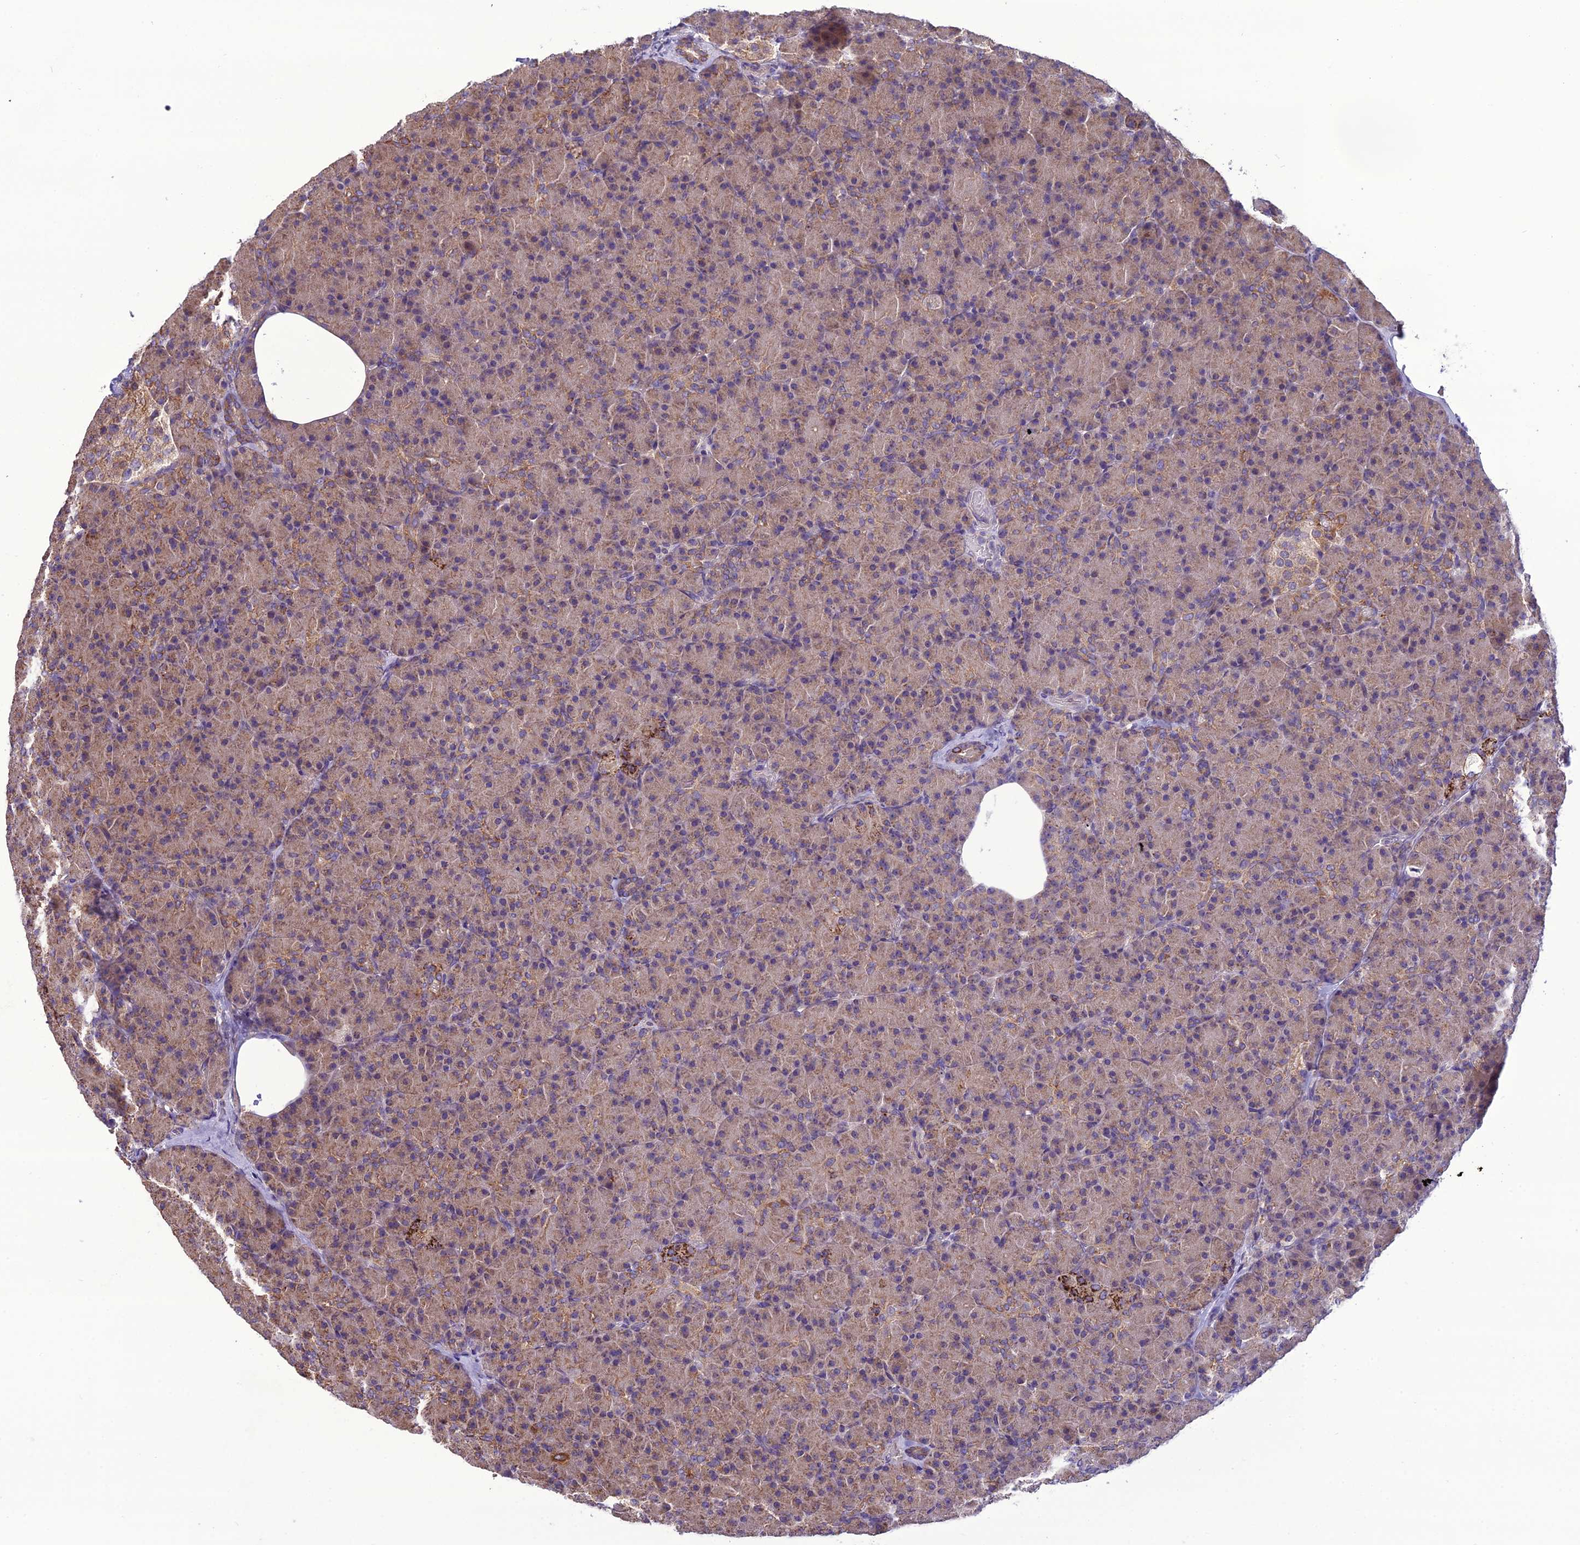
{"staining": {"intensity": "strong", "quantity": ">75%", "location": "cytoplasmic/membranous"}, "tissue": "pancreas", "cell_type": "Exocrine glandular cells", "image_type": "normal", "snomed": [{"axis": "morphology", "description": "Normal tissue, NOS"}, {"axis": "topography", "description": "Pancreas"}], "caption": "DAB immunohistochemical staining of normal human pancreas exhibits strong cytoplasmic/membranous protein positivity in approximately >75% of exocrine glandular cells. (brown staining indicates protein expression, while blue staining denotes nuclei).", "gene": "ENSG00000260272", "patient": {"sex": "female", "age": 43}}